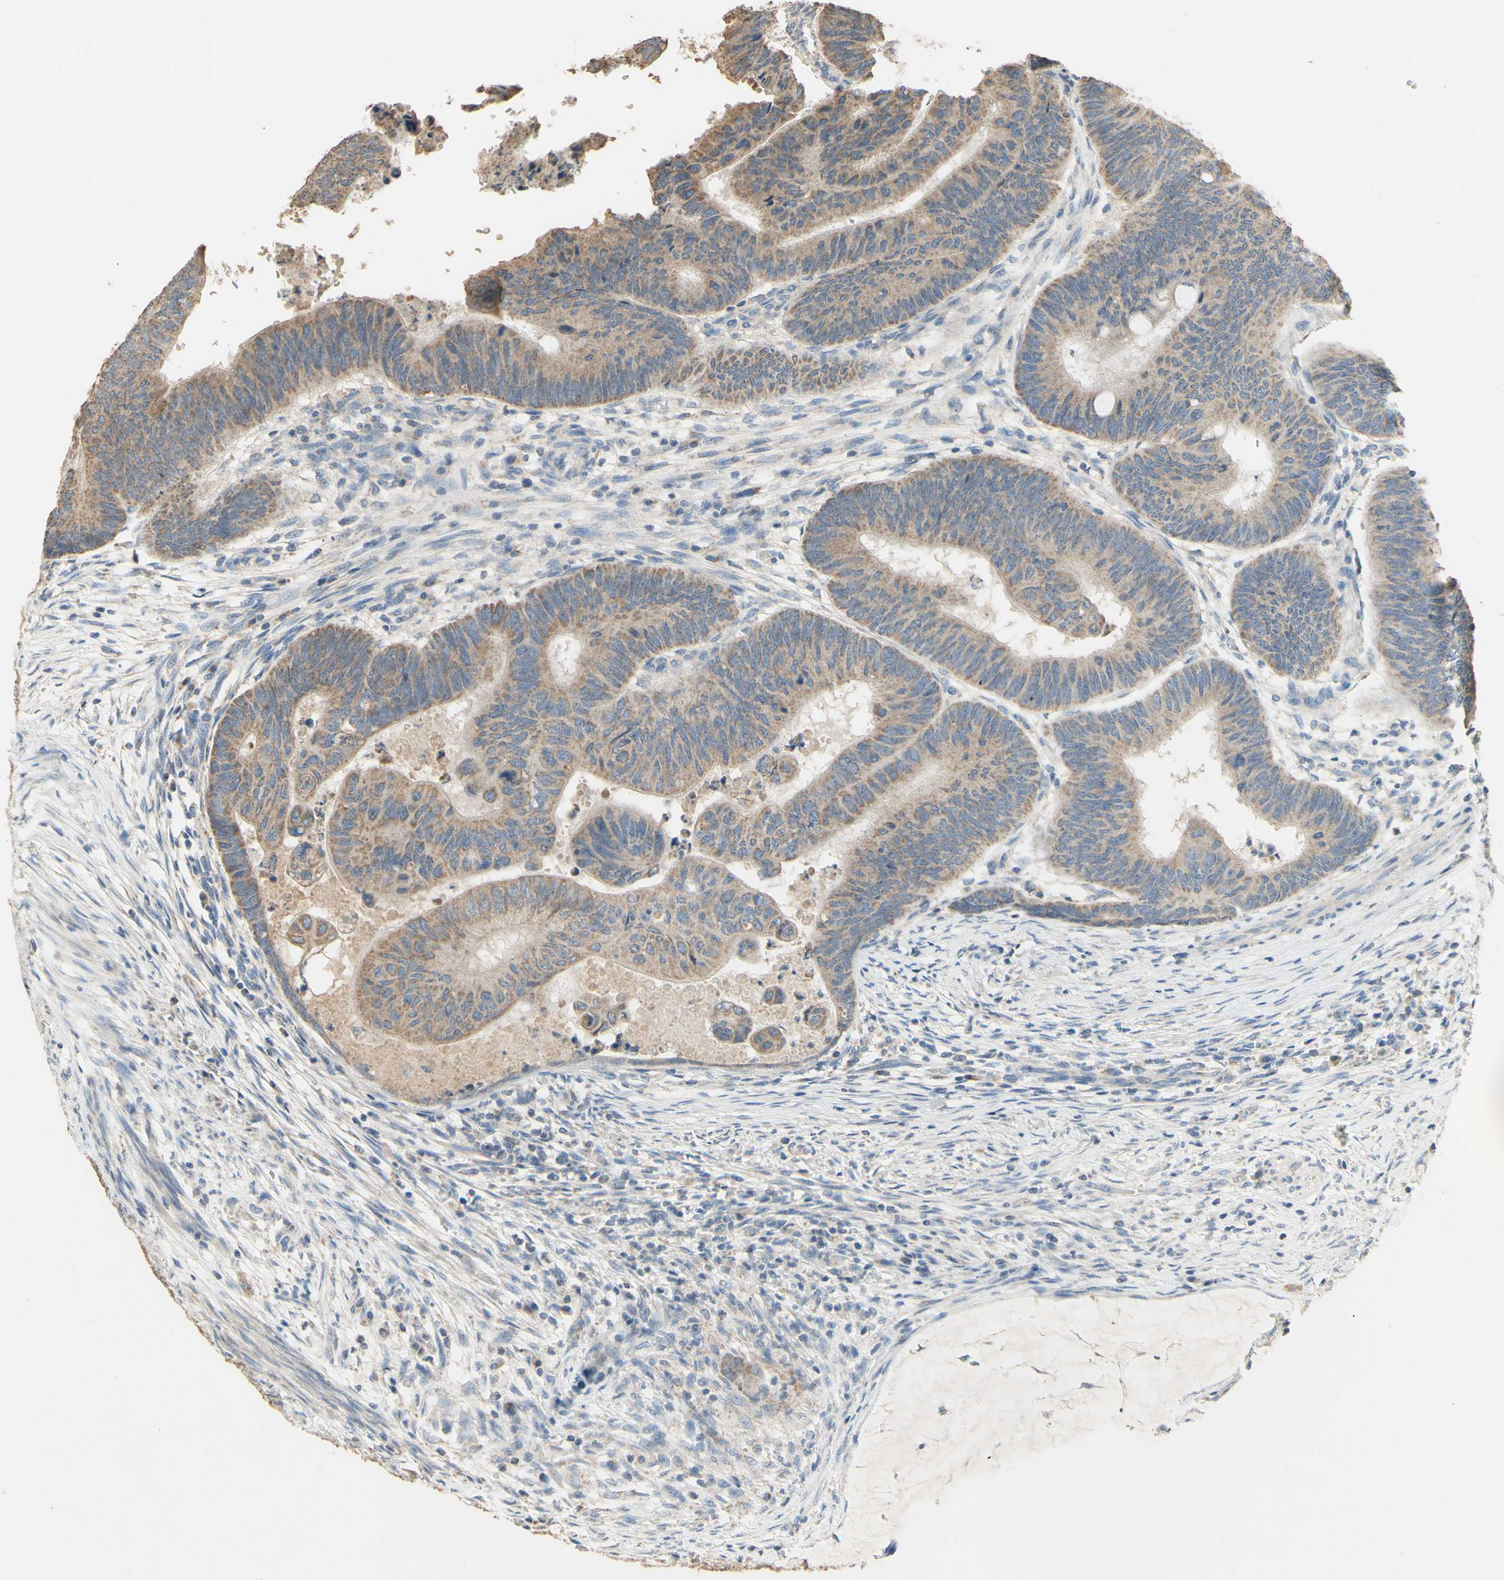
{"staining": {"intensity": "moderate", "quantity": ">75%", "location": "cytoplasmic/membranous"}, "tissue": "colorectal cancer", "cell_type": "Tumor cells", "image_type": "cancer", "snomed": [{"axis": "morphology", "description": "Normal tissue, NOS"}, {"axis": "morphology", "description": "Adenocarcinoma, NOS"}, {"axis": "topography", "description": "Rectum"}, {"axis": "topography", "description": "Peripheral nerve tissue"}], "caption": "A brown stain highlights moderate cytoplasmic/membranous staining of a protein in colorectal cancer (adenocarcinoma) tumor cells.", "gene": "PTGIS", "patient": {"sex": "male", "age": 92}}